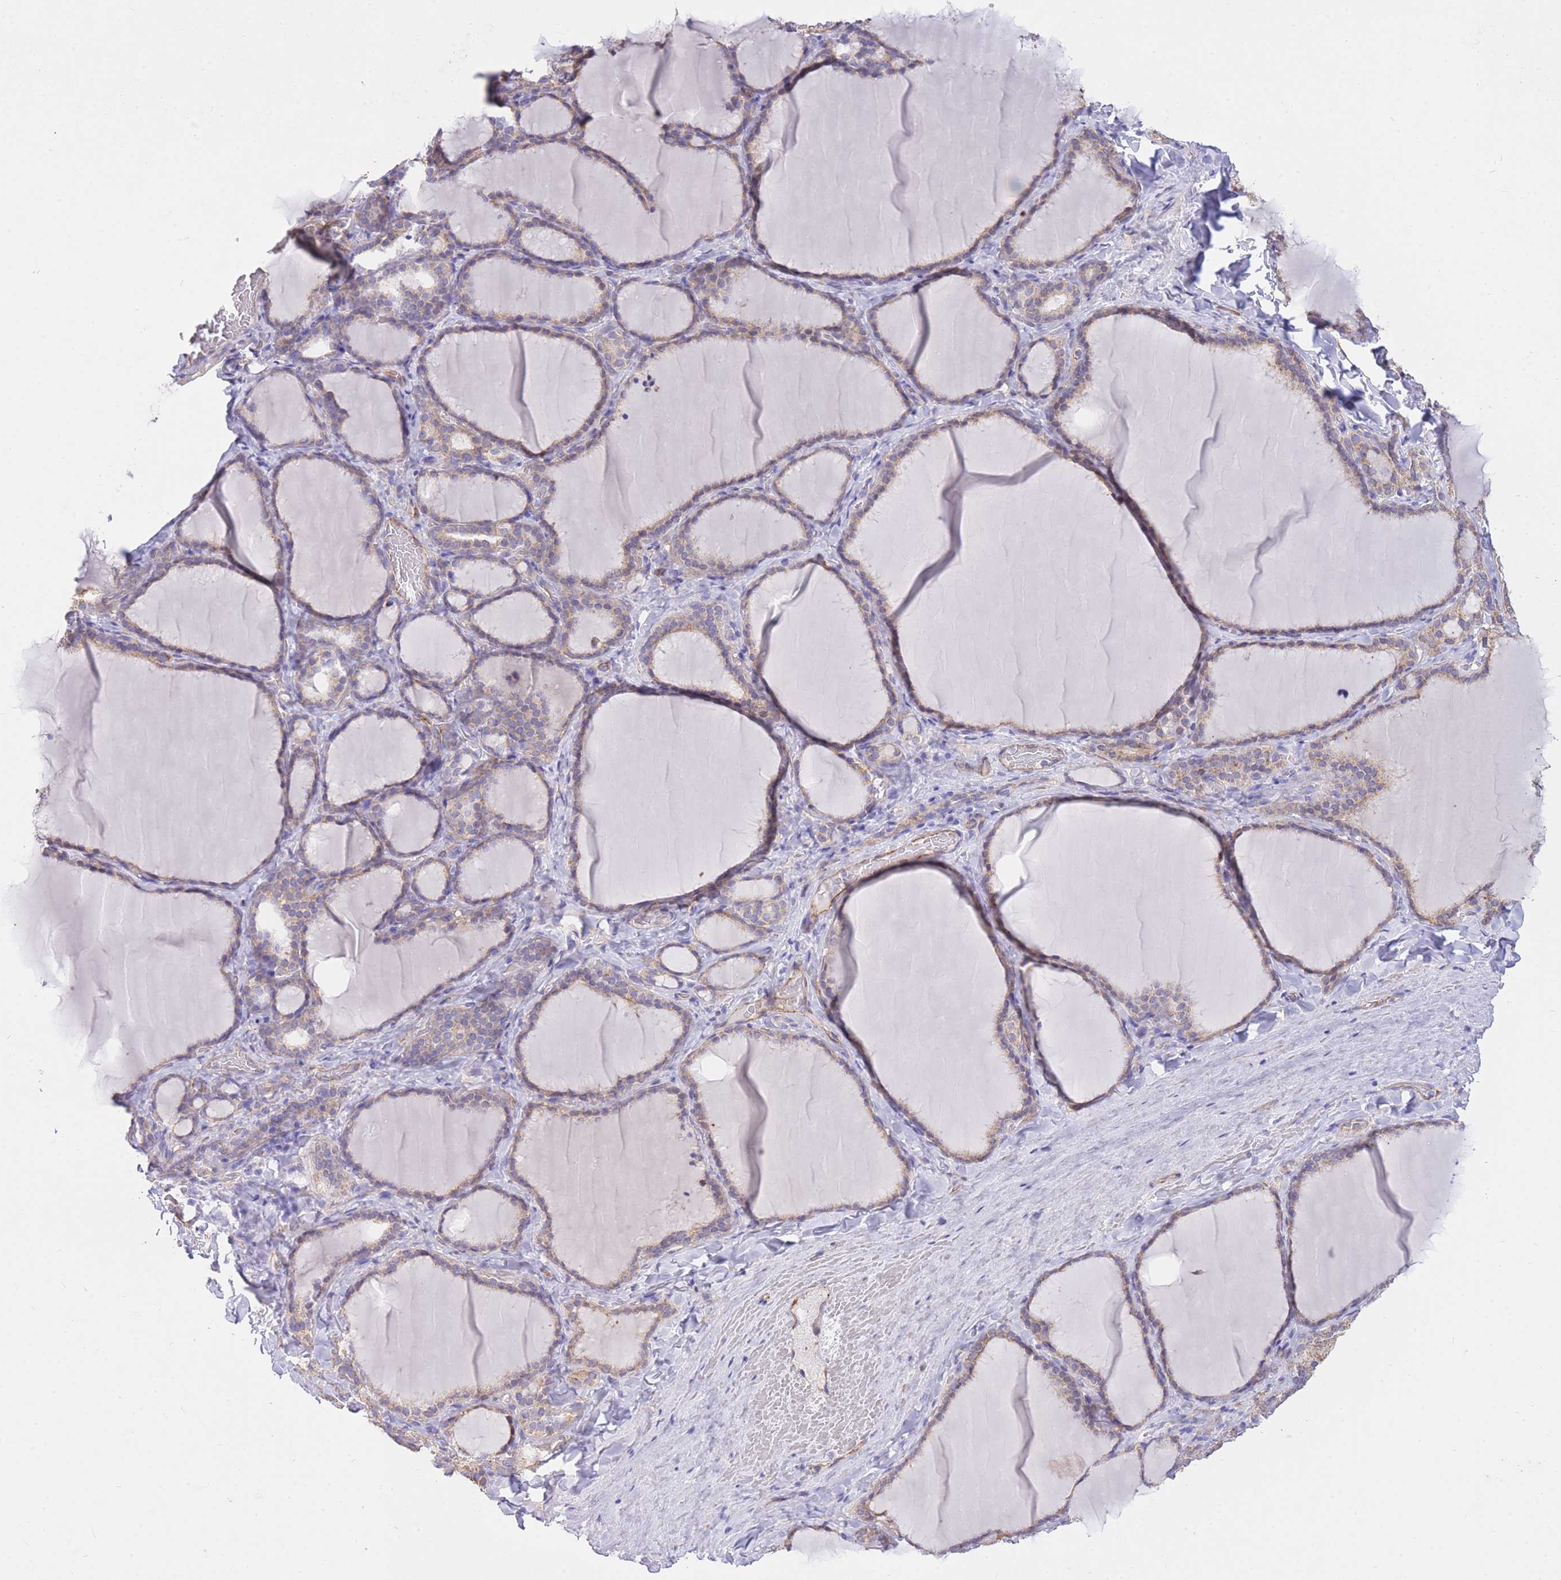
{"staining": {"intensity": "weak", "quantity": "25%-75%", "location": "cytoplasmic/membranous"}, "tissue": "thyroid gland", "cell_type": "Glandular cells", "image_type": "normal", "snomed": [{"axis": "morphology", "description": "Normal tissue, NOS"}, {"axis": "topography", "description": "Thyroid gland"}], "caption": "DAB immunohistochemical staining of unremarkable thyroid gland exhibits weak cytoplasmic/membranous protein positivity in approximately 25%-75% of glandular cells. The staining was performed using DAB (3,3'-diaminobenzidine), with brown indicating positive protein expression. Nuclei are stained blue with hematoxylin.", "gene": "PGM1", "patient": {"sex": "female", "age": 31}}